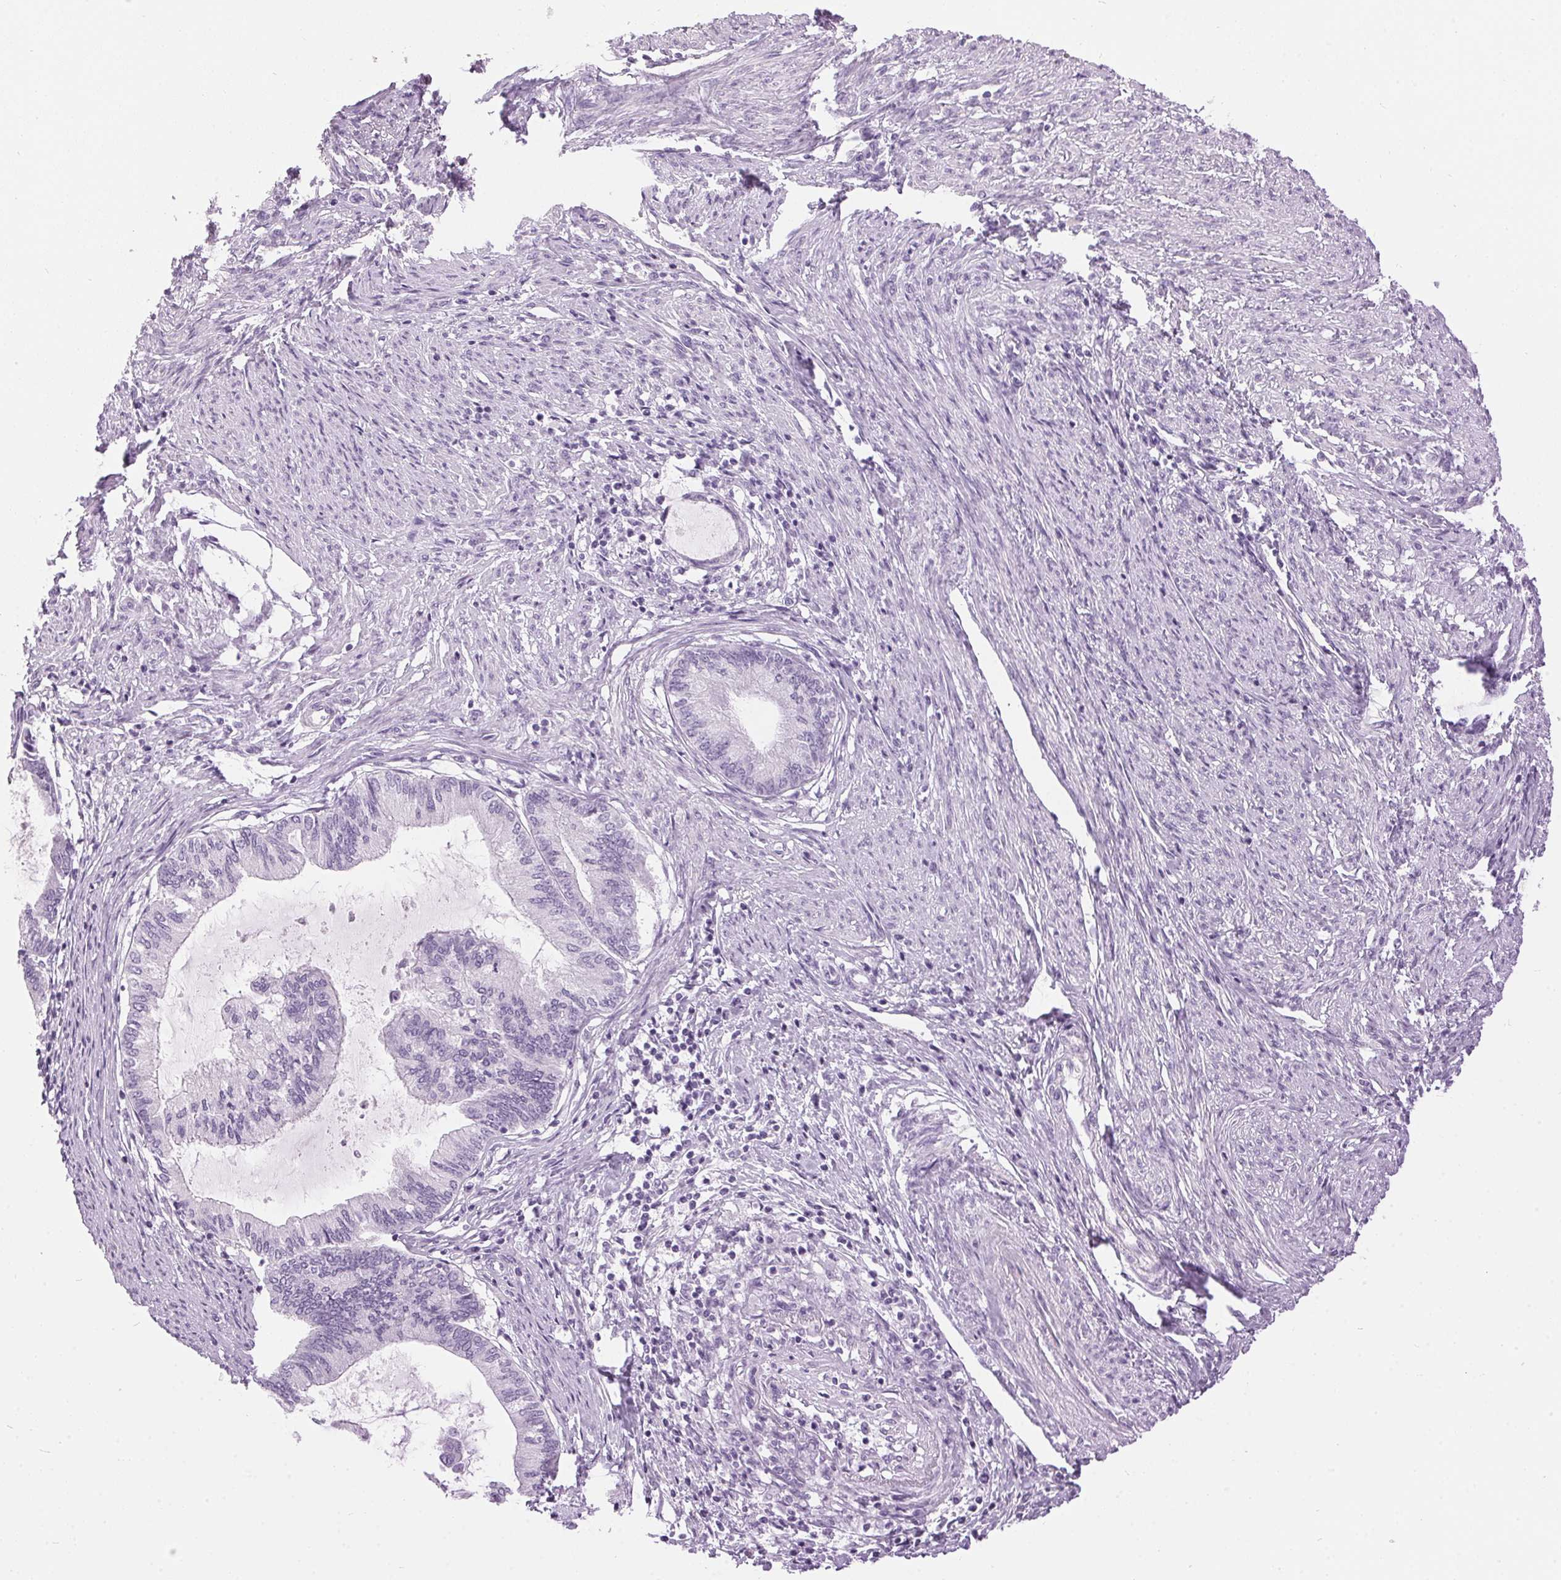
{"staining": {"intensity": "negative", "quantity": "none", "location": "none"}, "tissue": "endometrial cancer", "cell_type": "Tumor cells", "image_type": "cancer", "snomed": [{"axis": "morphology", "description": "Adenocarcinoma, NOS"}, {"axis": "topography", "description": "Endometrium"}], "caption": "IHC photomicrograph of neoplastic tissue: endometrial cancer (adenocarcinoma) stained with DAB displays no significant protein staining in tumor cells.", "gene": "SP7", "patient": {"sex": "female", "age": 86}}